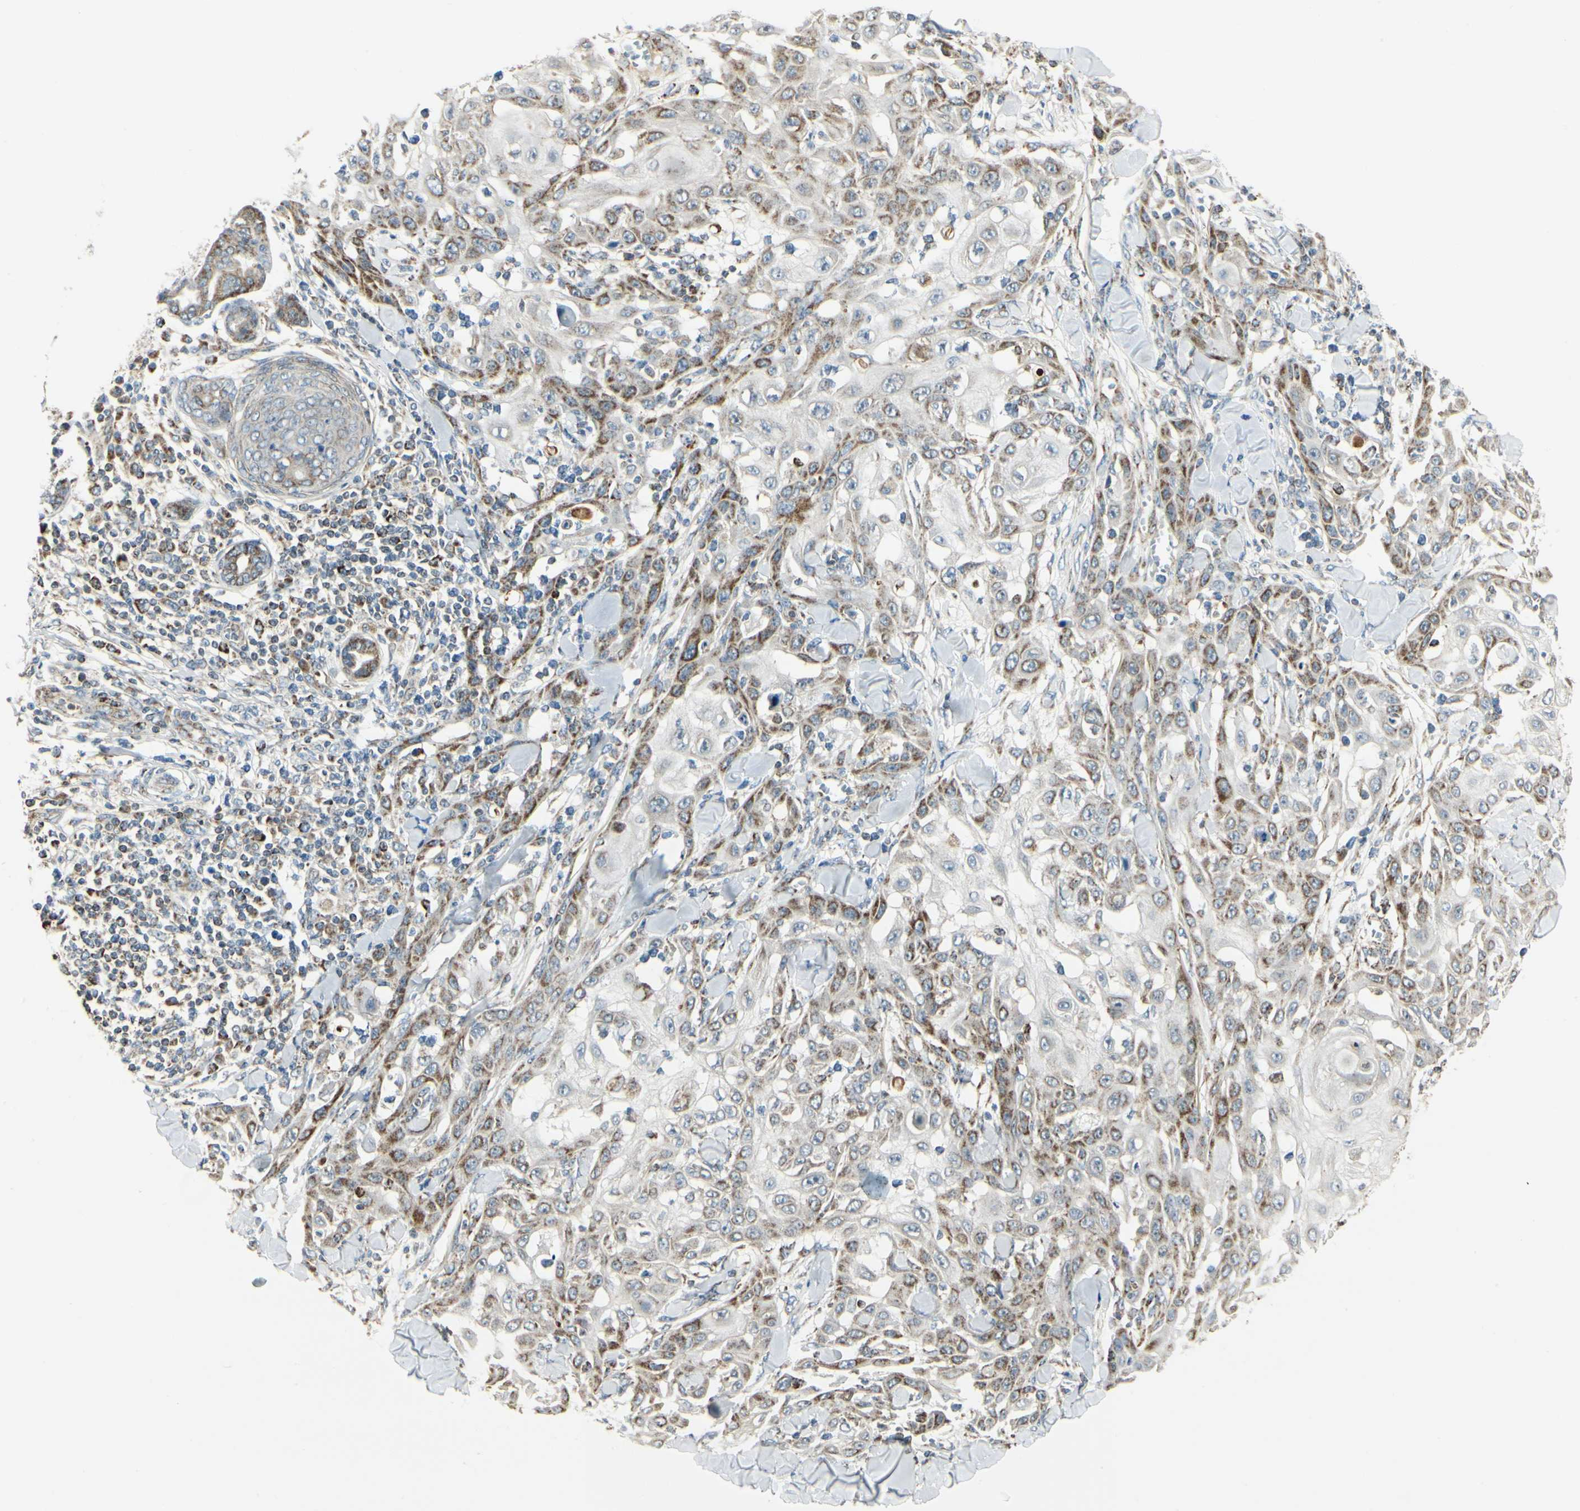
{"staining": {"intensity": "moderate", "quantity": "25%-75%", "location": "cytoplasmic/membranous"}, "tissue": "skin cancer", "cell_type": "Tumor cells", "image_type": "cancer", "snomed": [{"axis": "morphology", "description": "Squamous cell carcinoma, NOS"}, {"axis": "topography", "description": "Skin"}], "caption": "Immunohistochemical staining of skin cancer (squamous cell carcinoma) reveals medium levels of moderate cytoplasmic/membranous positivity in about 25%-75% of tumor cells. The staining was performed using DAB (3,3'-diaminobenzidine), with brown indicating positive protein expression. Nuclei are stained blue with hematoxylin.", "gene": "ANKS6", "patient": {"sex": "male", "age": 24}}